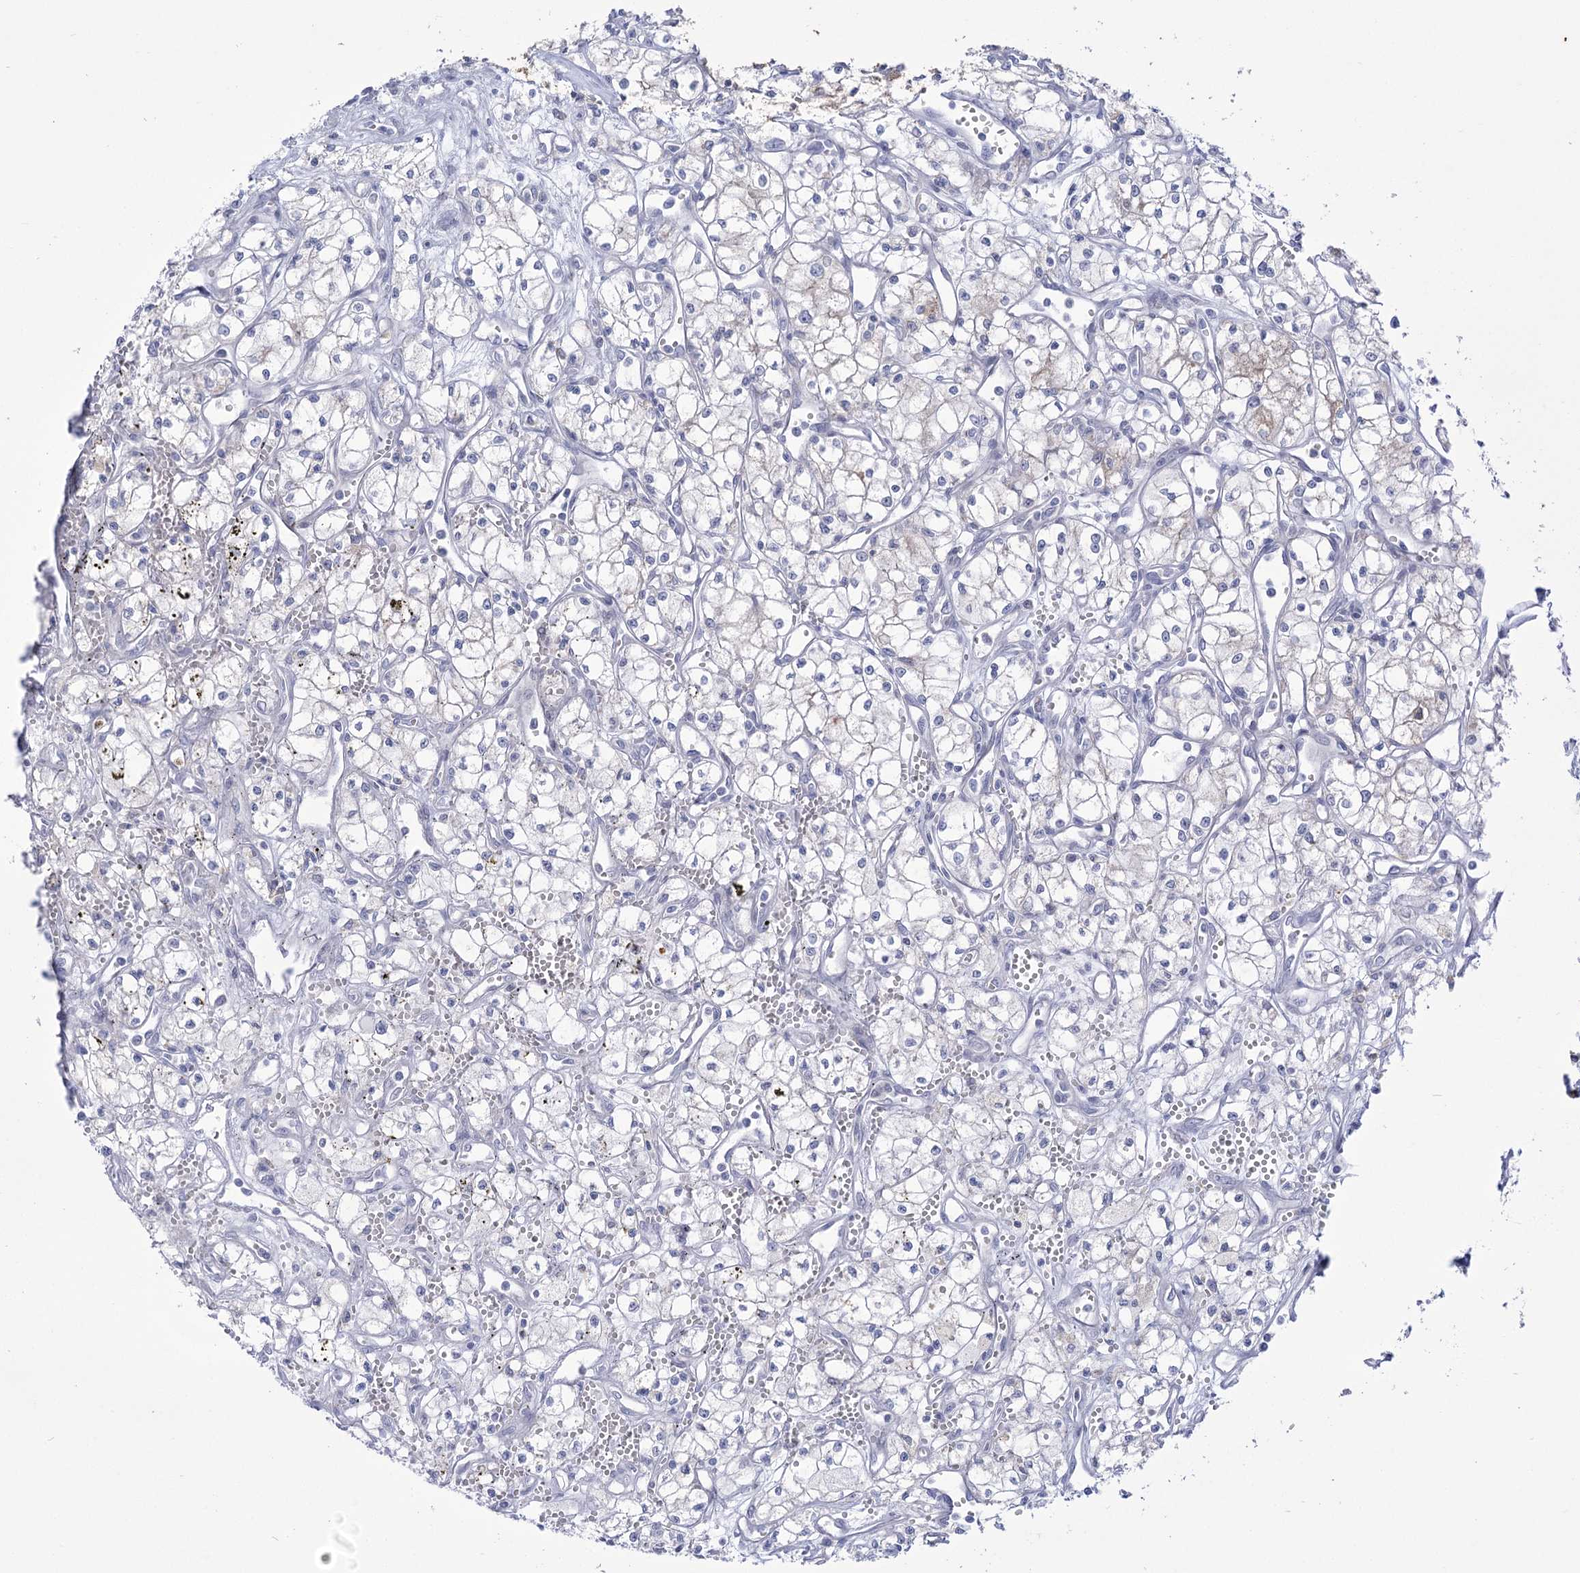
{"staining": {"intensity": "negative", "quantity": "none", "location": "none"}, "tissue": "renal cancer", "cell_type": "Tumor cells", "image_type": "cancer", "snomed": [{"axis": "morphology", "description": "Adenocarcinoma, NOS"}, {"axis": "topography", "description": "Kidney"}], "caption": "The immunohistochemistry micrograph has no significant positivity in tumor cells of renal cancer tissue.", "gene": "BEND7", "patient": {"sex": "male", "age": 59}}